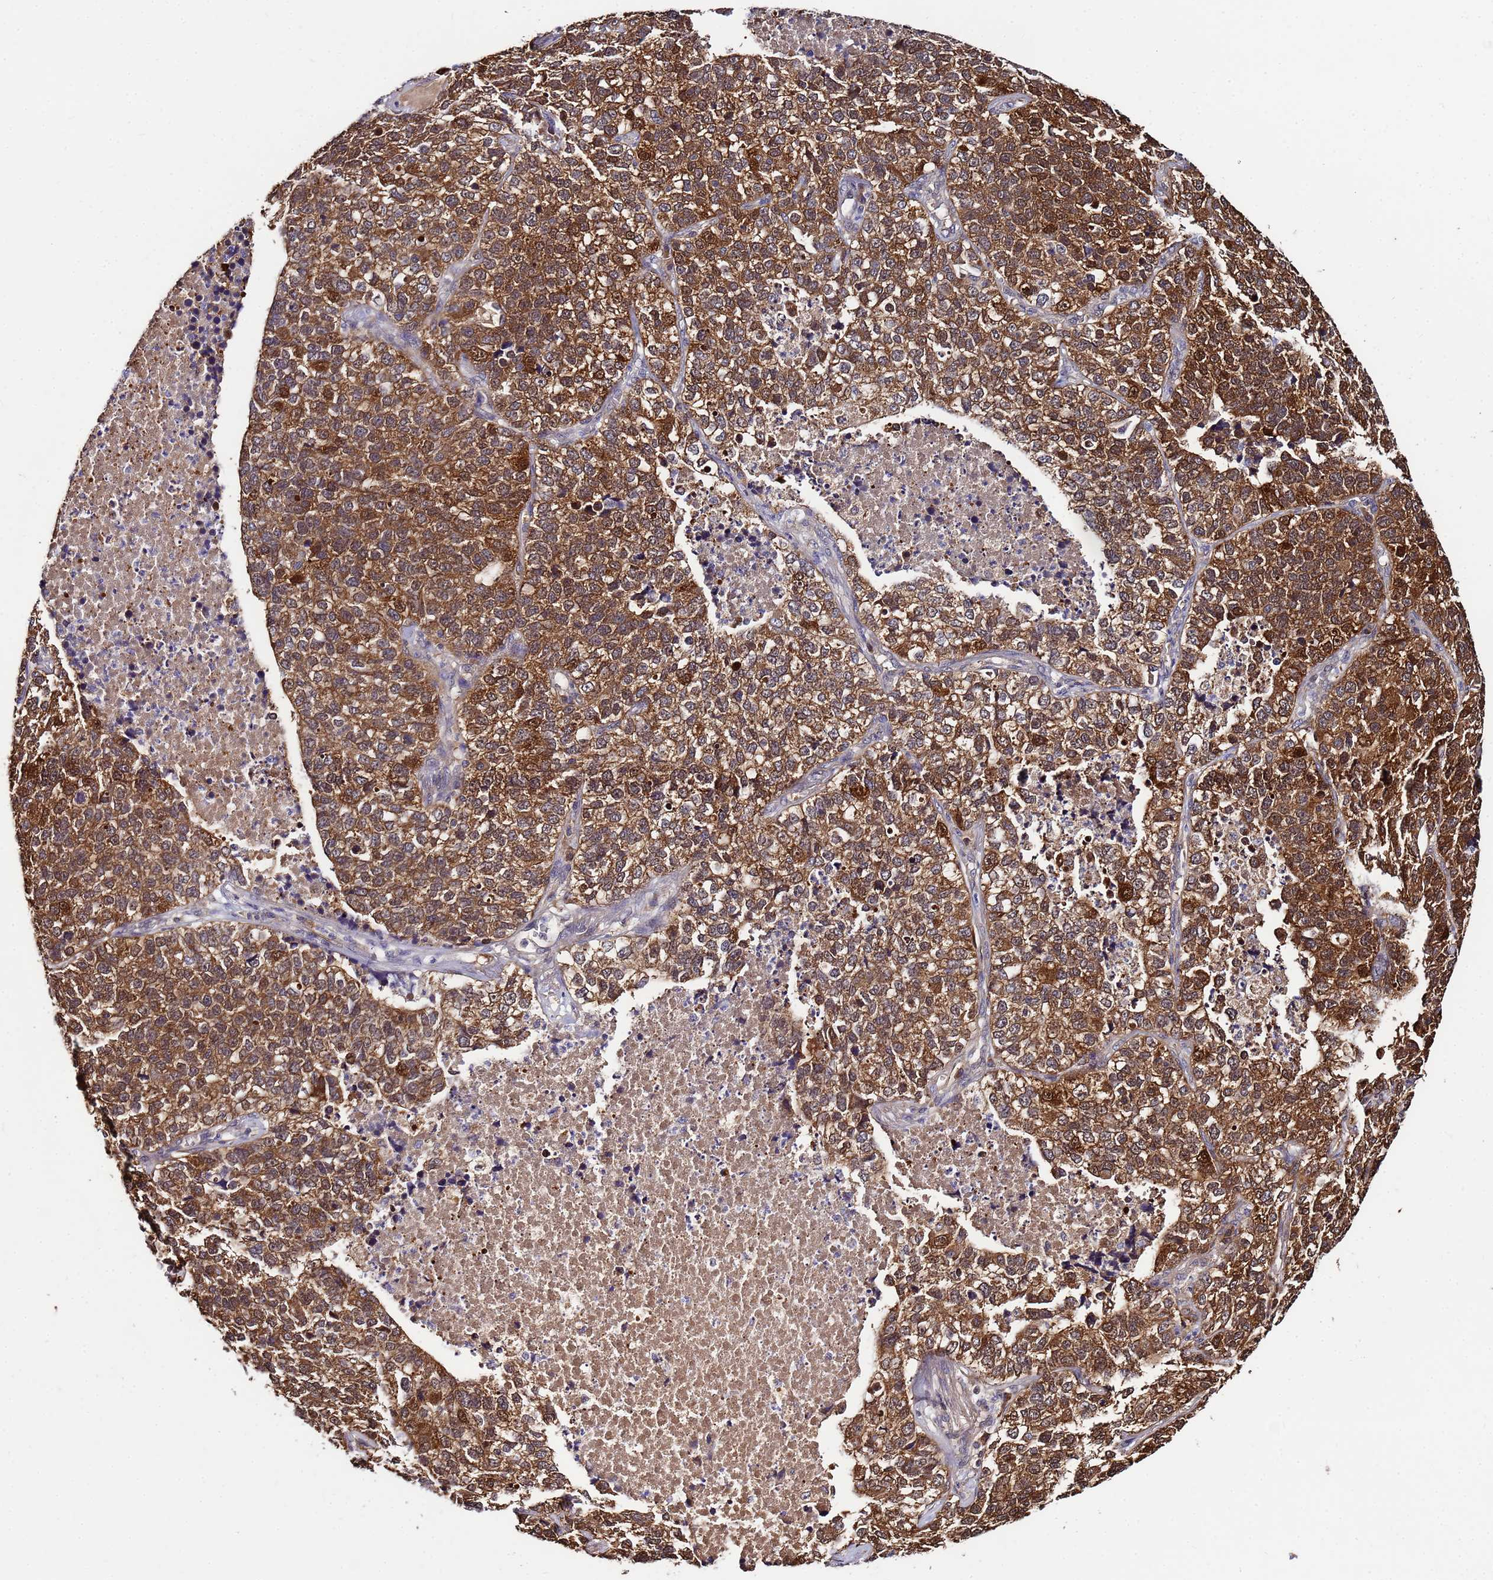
{"staining": {"intensity": "moderate", "quantity": ">75%", "location": "cytoplasmic/membranous"}, "tissue": "lung cancer", "cell_type": "Tumor cells", "image_type": "cancer", "snomed": [{"axis": "morphology", "description": "Adenocarcinoma, NOS"}, {"axis": "topography", "description": "Lung"}], "caption": "Protein staining of lung cancer tissue demonstrates moderate cytoplasmic/membranous positivity in approximately >75% of tumor cells.", "gene": "NAXE", "patient": {"sex": "male", "age": 49}}